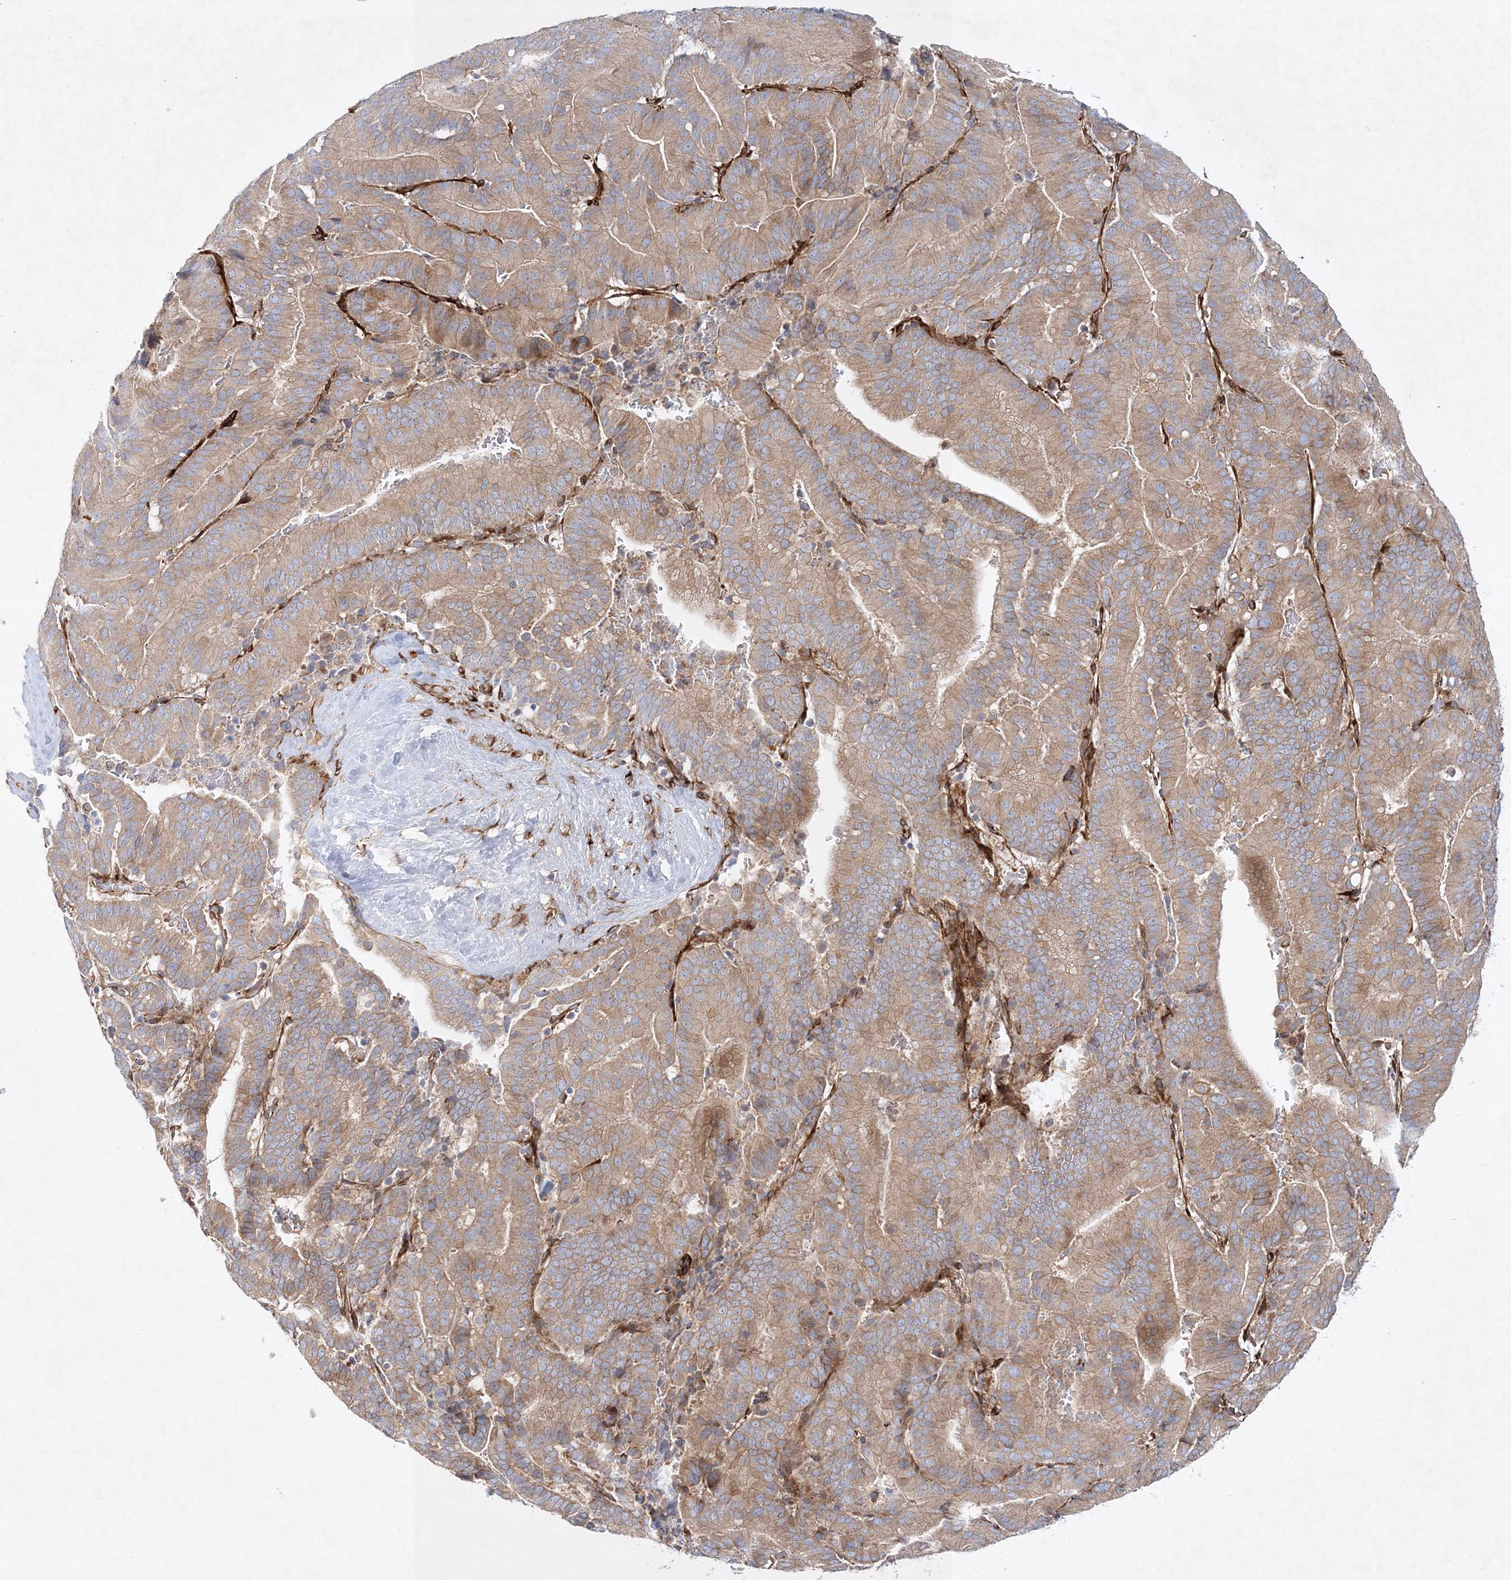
{"staining": {"intensity": "weak", "quantity": ">75%", "location": "cytoplasmic/membranous"}, "tissue": "liver cancer", "cell_type": "Tumor cells", "image_type": "cancer", "snomed": [{"axis": "morphology", "description": "Cholangiocarcinoma"}, {"axis": "topography", "description": "Liver"}], "caption": "Protein expression analysis of human cholangiocarcinoma (liver) reveals weak cytoplasmic/membranous positivity in approximately >75% of tumor cells. (Stains: DAB in brown, nuclei in blue, Microscopy: brightfield microscopy at high magnification).", "gene": "ZFYVE16", "patient": {"sex": "female", "age": 75}}